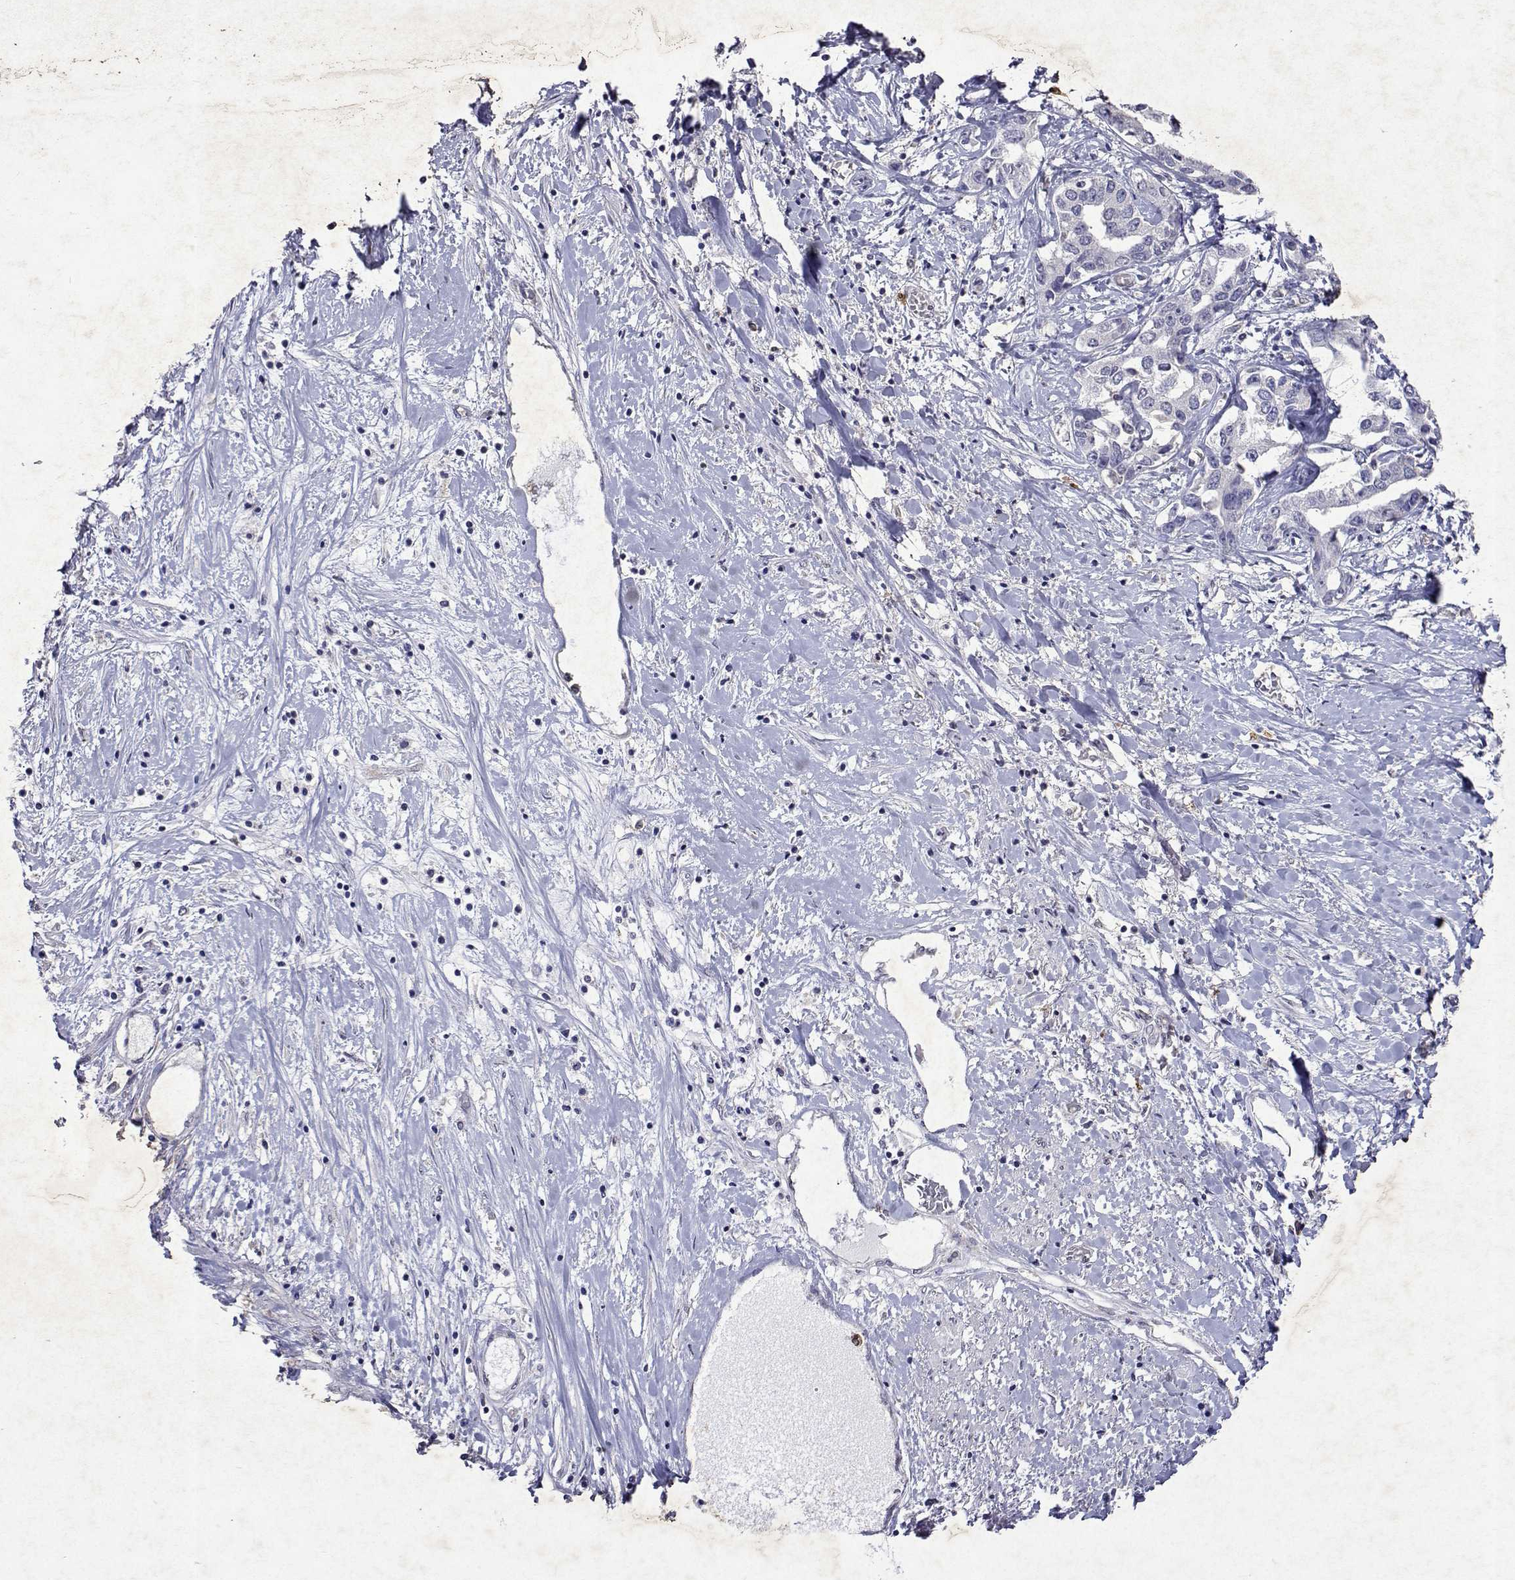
{"staining": {"intensity": "negative", "quantity": "none", "location": "none"}, "tissue": "liver cancer", "cell_type": "Tumor cells", "image_type": "cancer", "snomed": [{"axis": "morphology", "description": "Cholangiocarcinoma"}, {"axis": "topography", "description": "Liver"}], "caption": "Tumor cells show no significant protein positivity in cholangiocarcinoma (liver).", "gene": "APAF1", "patient": {"sex": "male", "age": 59}}